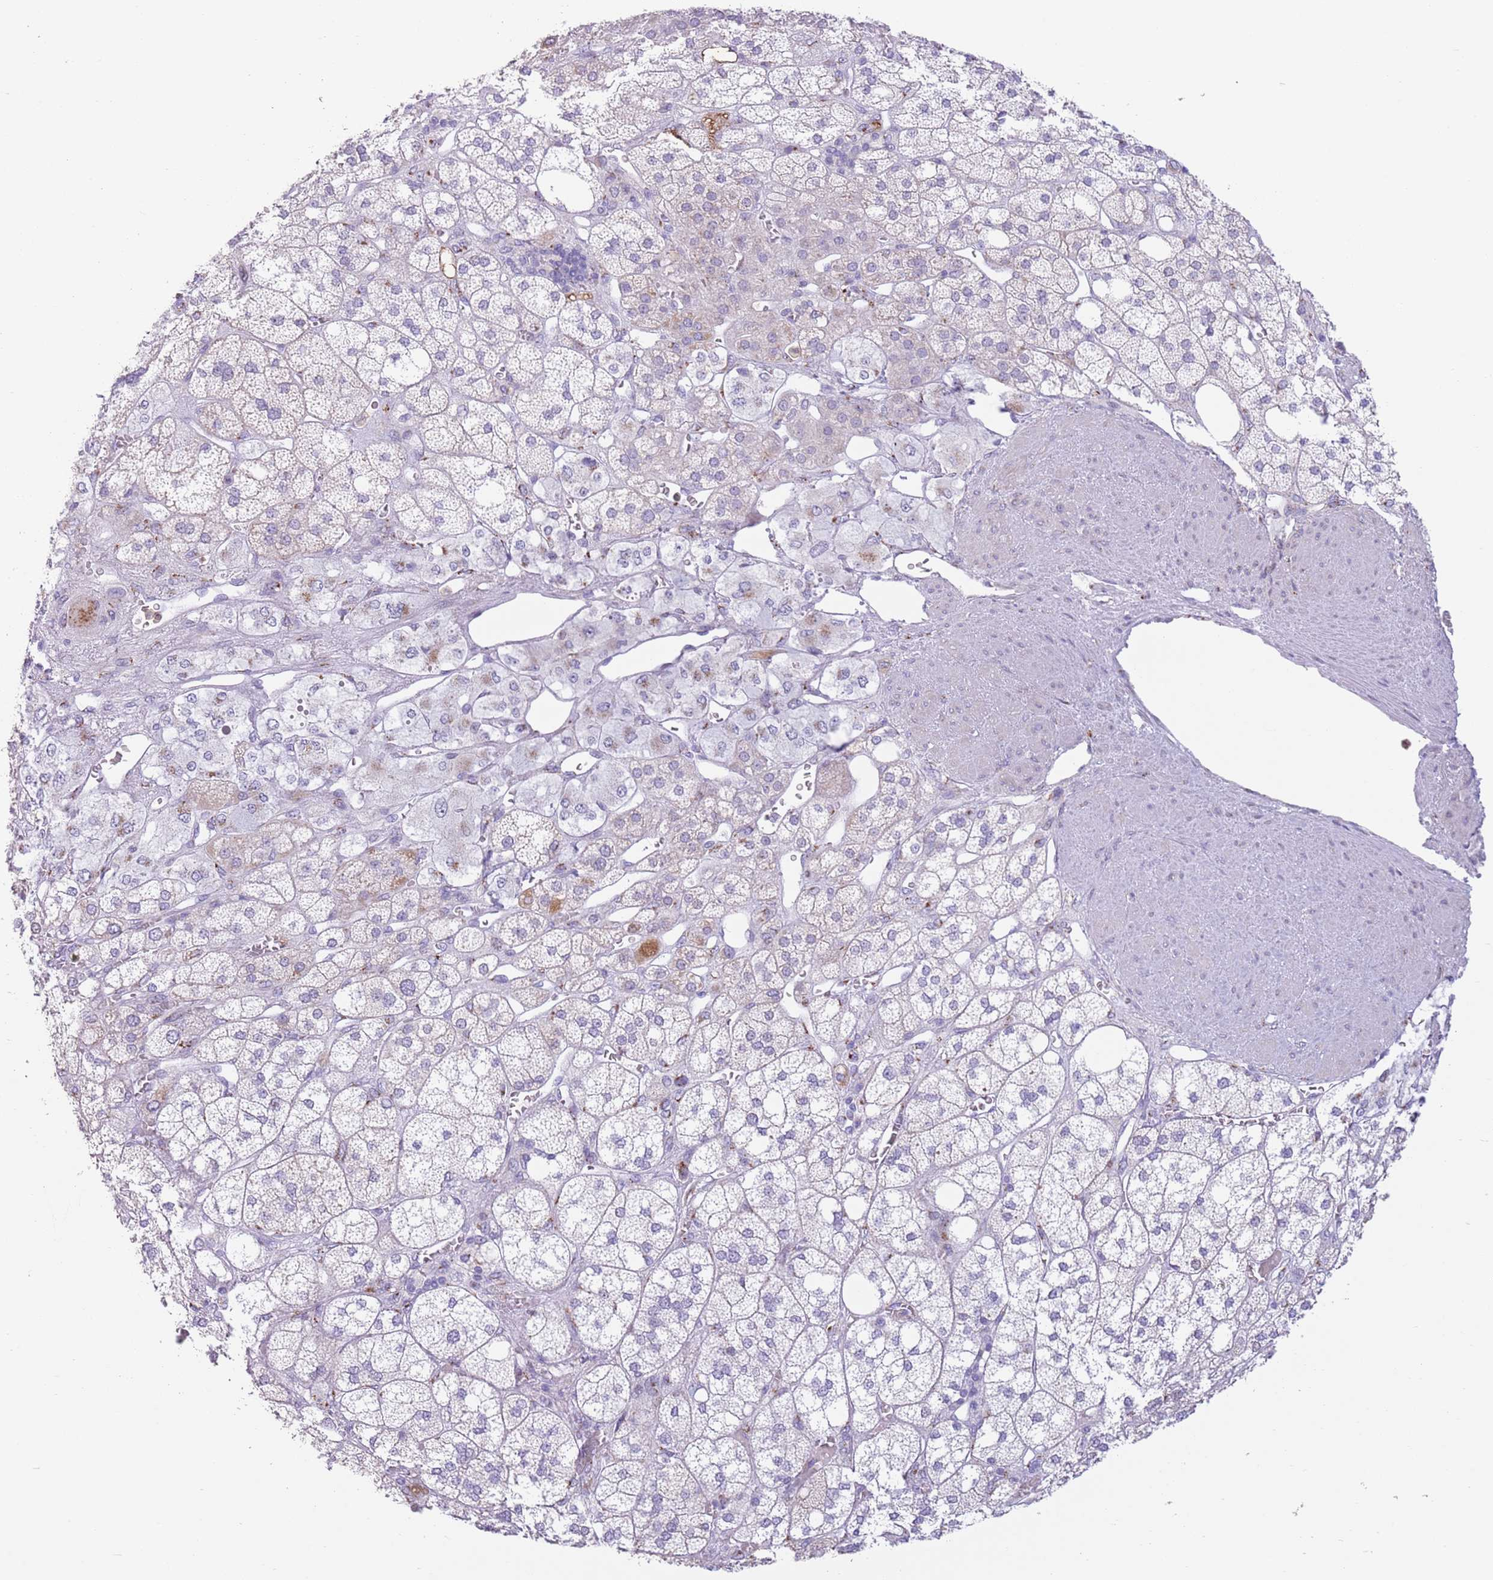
{"staining": {"intensity": "weak", "quantity": "<25%", "location": "cytoplasmic/membranous"}, "tissue": "adrenal gland", "cell_type": "Glandular cells", "image_type": "normal", "snomed": [{"axis": "morphology", "description": "Normal tissue, NOS"}, {"axis": "topography", "description": "Adrenal gland"}], "caption": "An immunohistochemistry (IHC) photomicrograph of normal adrenal gland is shown. There is no staining in glandular cells of adrenal gland.", "gene": "C20orf96", "patient": {"sex": "male", "age": 61}}